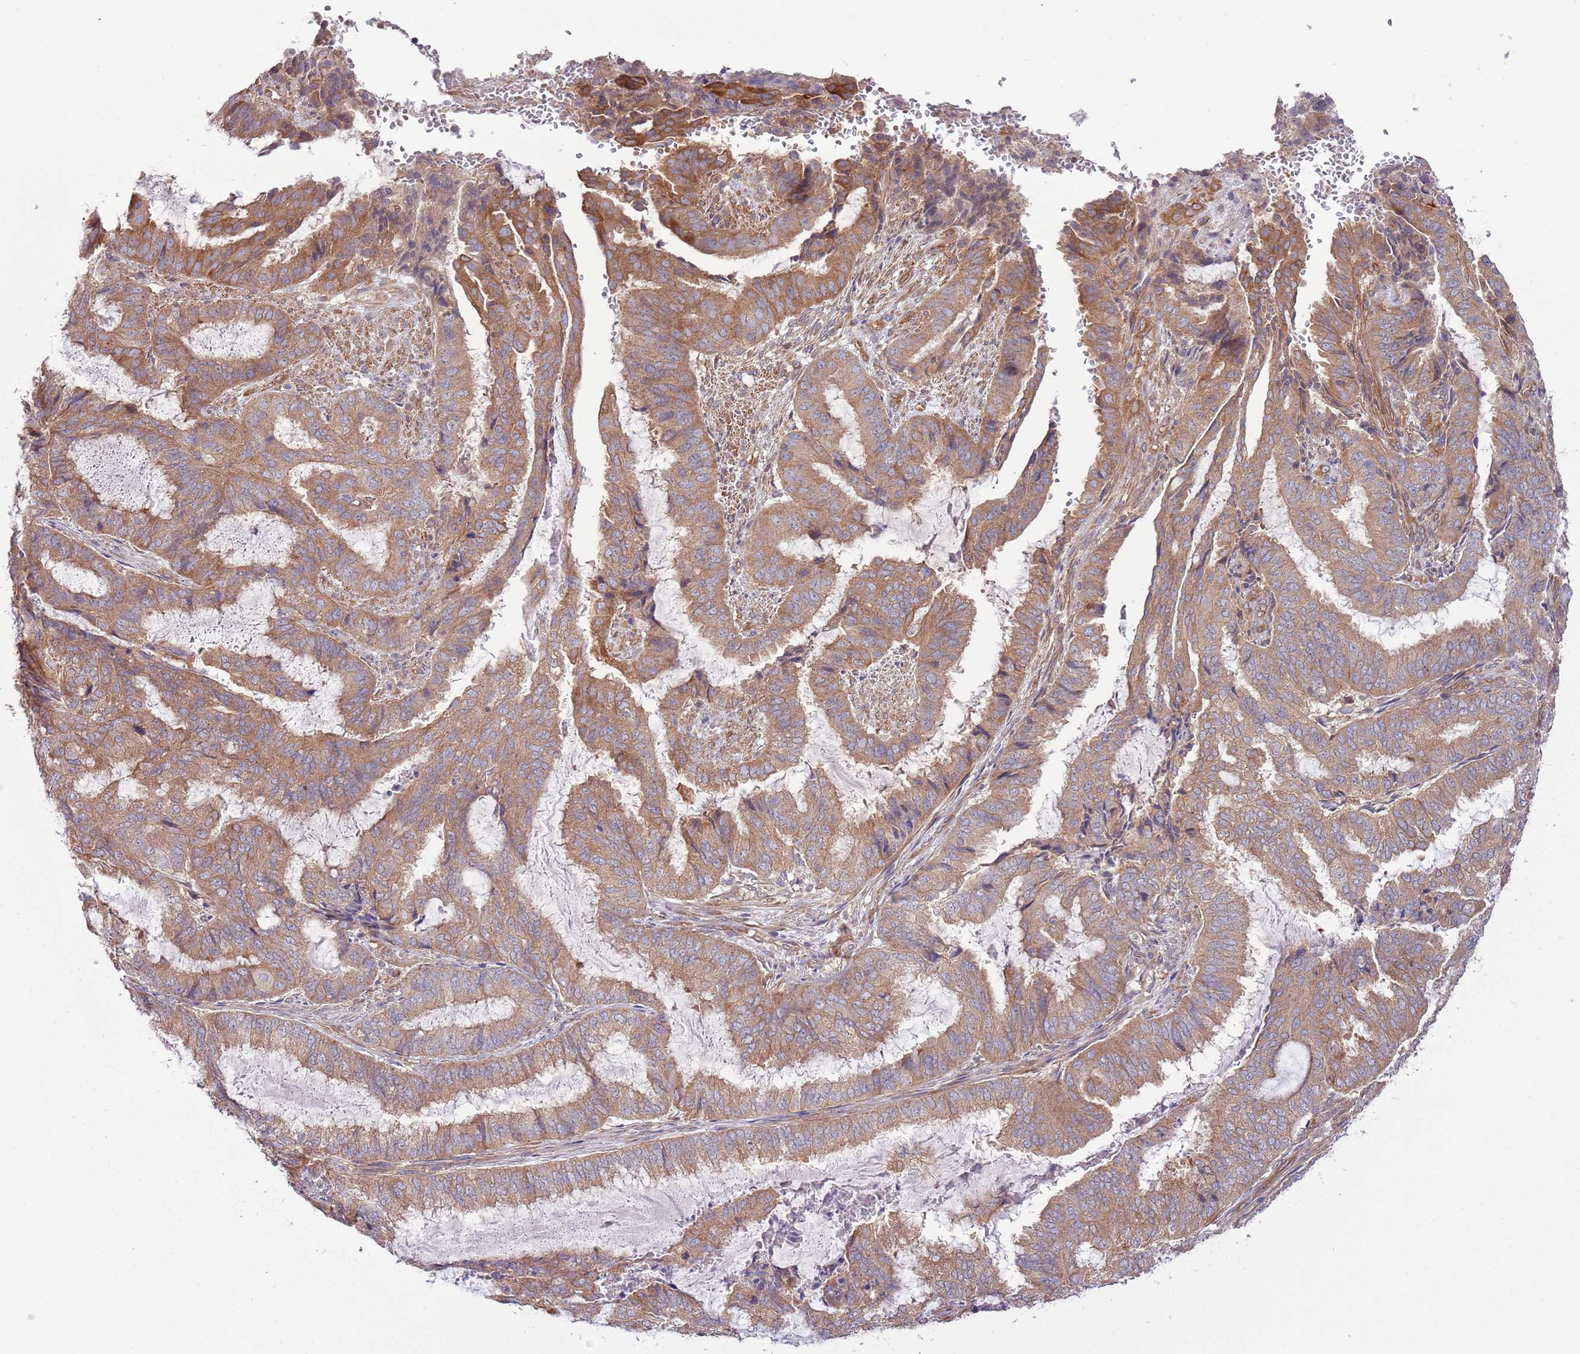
{"staining": {"intensity": "moderate", "quantity": ">75%", "location": "cytoplasmic/membranous"}, "tissue": "endometrial cancer", "cell_type": "Tumor cells", "image_type": "cancer", "snomed": [{"axis": "morphology", "description": "Adenocarcinoma, NOS"}, {"axis": "topography", "description": "Endometrium"}], "caption": "Endometrial cancer (adenocarcinoma) tissue displays moderate cytoplasmic/membranous positivity in about >75% of tumor cells", "gene": "LPIN2", "patient": {"sex": "female", "age": 51}}